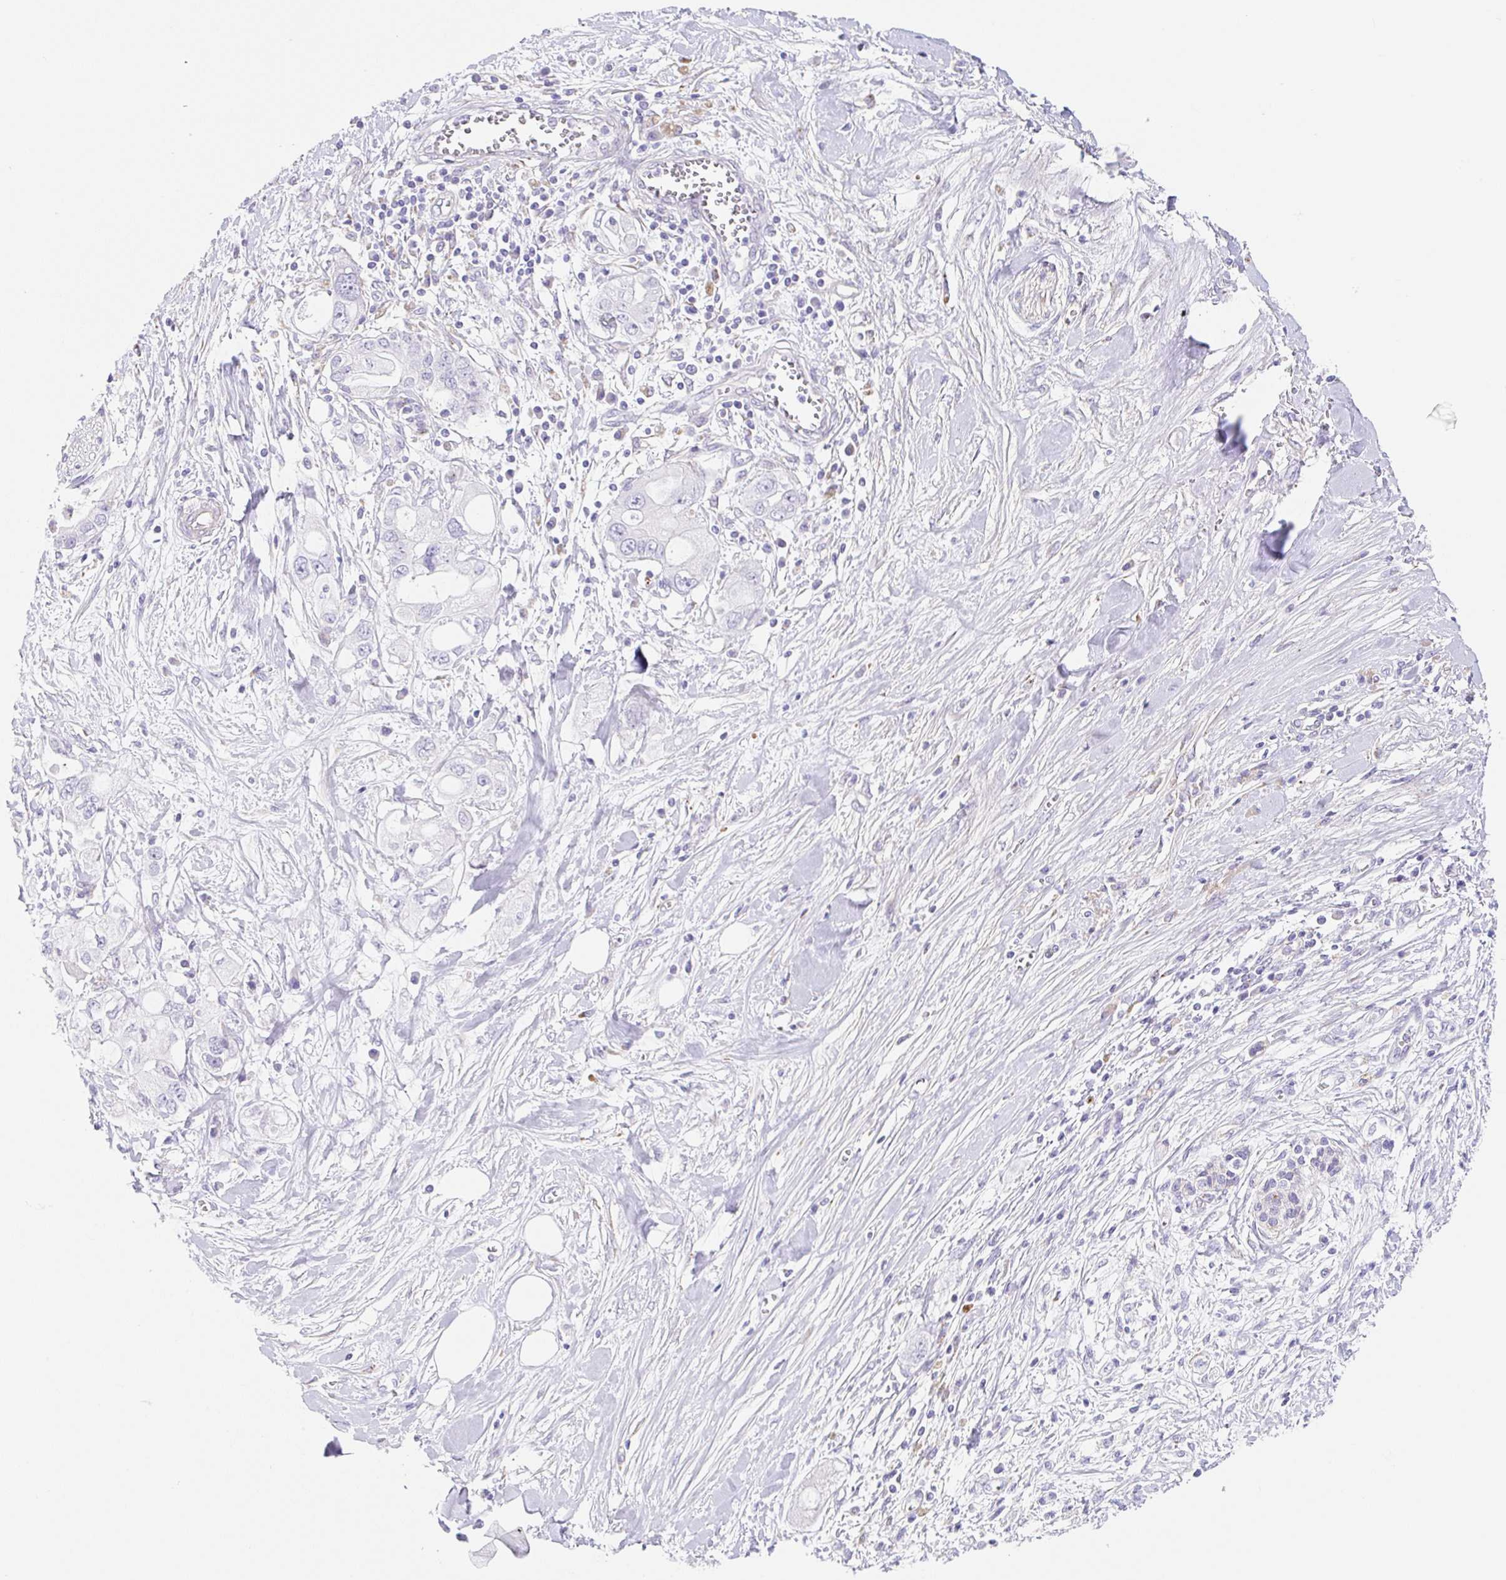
{"staining": {"intensity": "negative", "quantity": "none", "location": "none"}, "tissue": "pancreatic cancer", "cell_type": "Tumor cells", "image_type": "cancer", "snomed": [{"axis": "morphology", "description": "Adenocarcinoma, NOS"}, {"axis": "topography", "description": "Pancreas"}], "caption": "High power microscopy histopathology image of an immunohistochemistry (IHC) histopathology image of pancreatic cancer (adenocarcinoma), revealing no significant positivity in tumor cells.", "gene": "DKK4", "patient": {"sex": "female", "age": 56}}